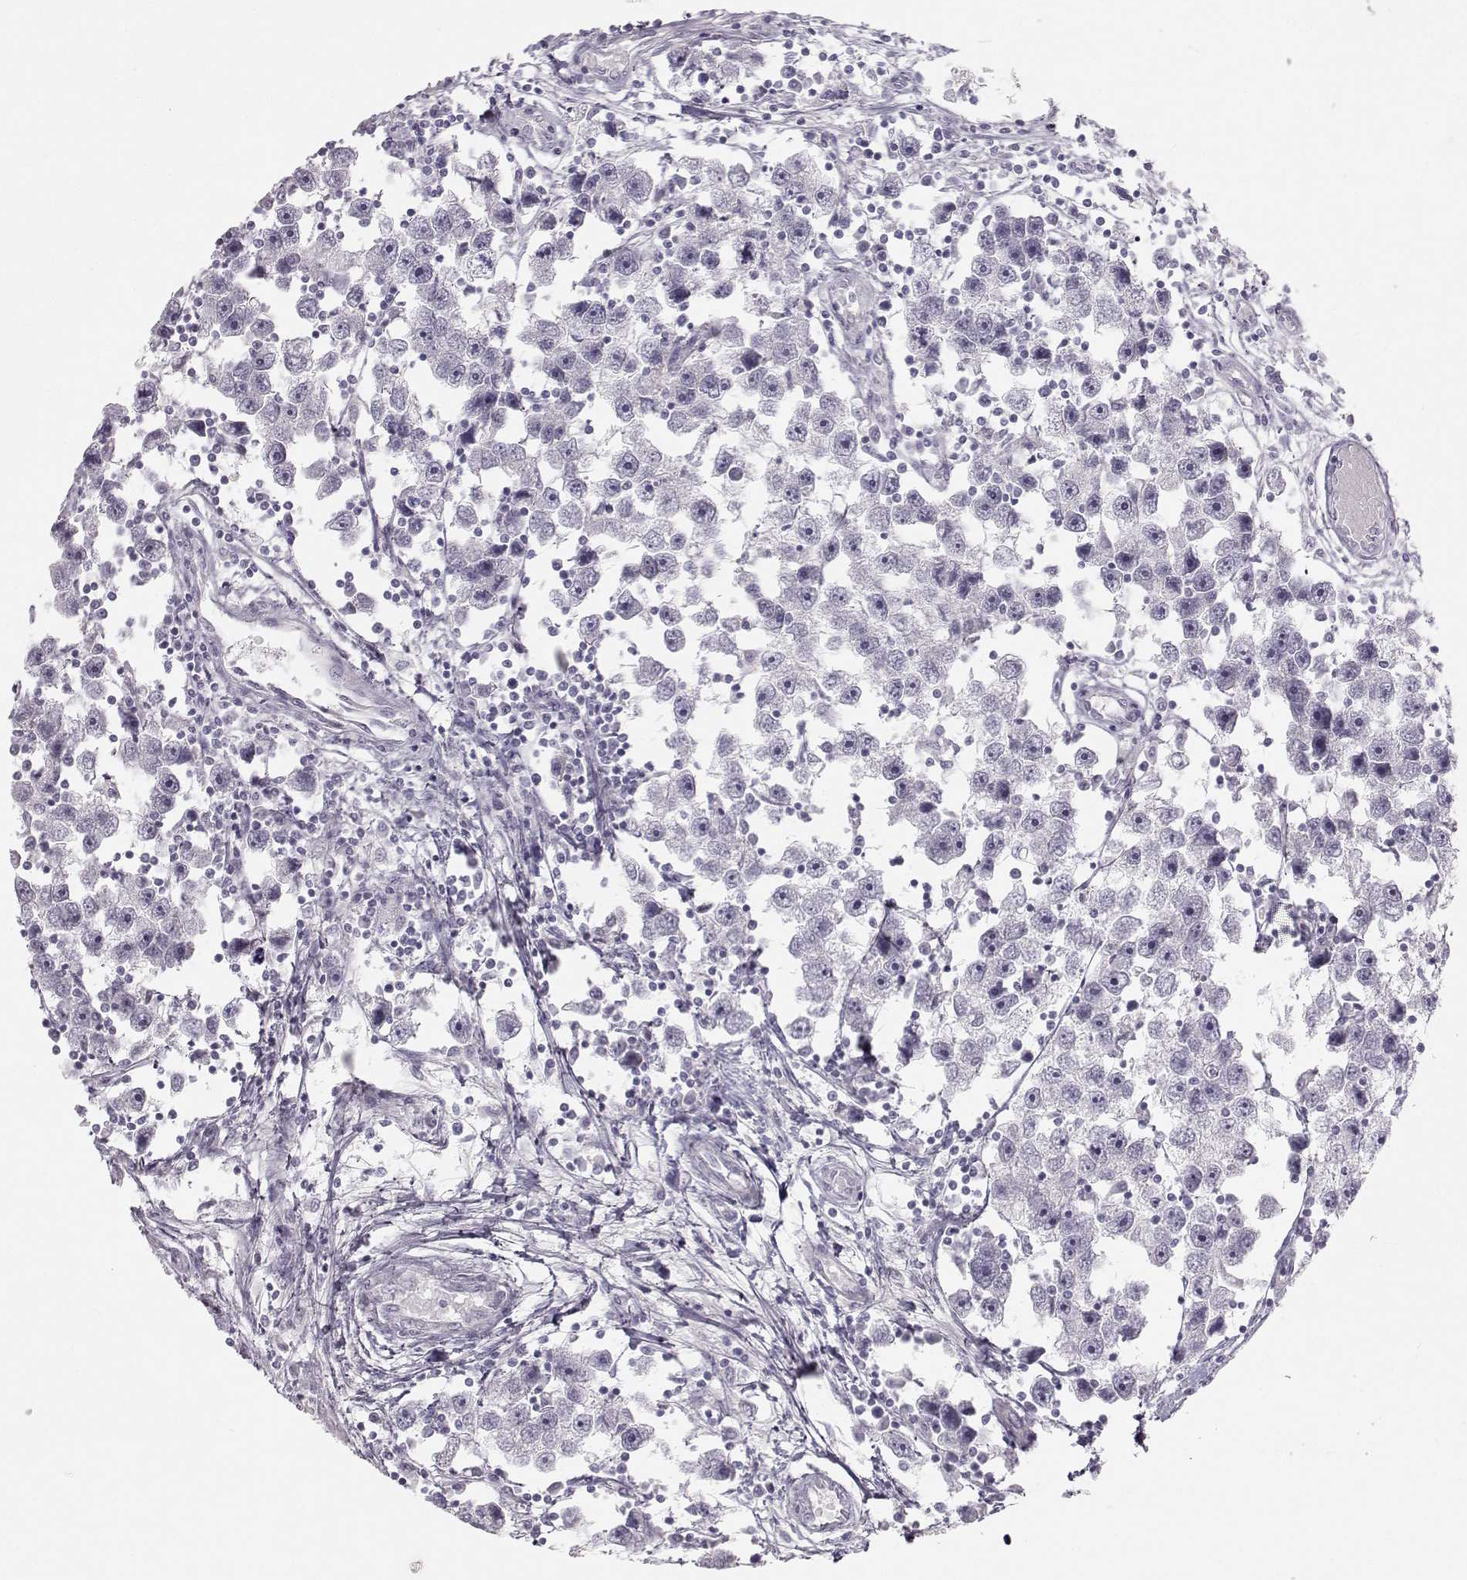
{"staining": {"intensity": "negative", "quantity": "none", "location": "none"}, "tissue": "testis cancer", "cell_type": "Tumor cells", "image_type": "cancer", "snomed": [{"axis": "morphology", "description": "Seminoma, NOS"}, {"axis": "topography", "description": "Testis"}], "caption": "An IHC image of testis cancer (seminoma) is shown. There is no staining in tumor cells of testis cancer (seminoma).", "gene": "OIP5", "patient": {"sex": "male", "age": 30}}